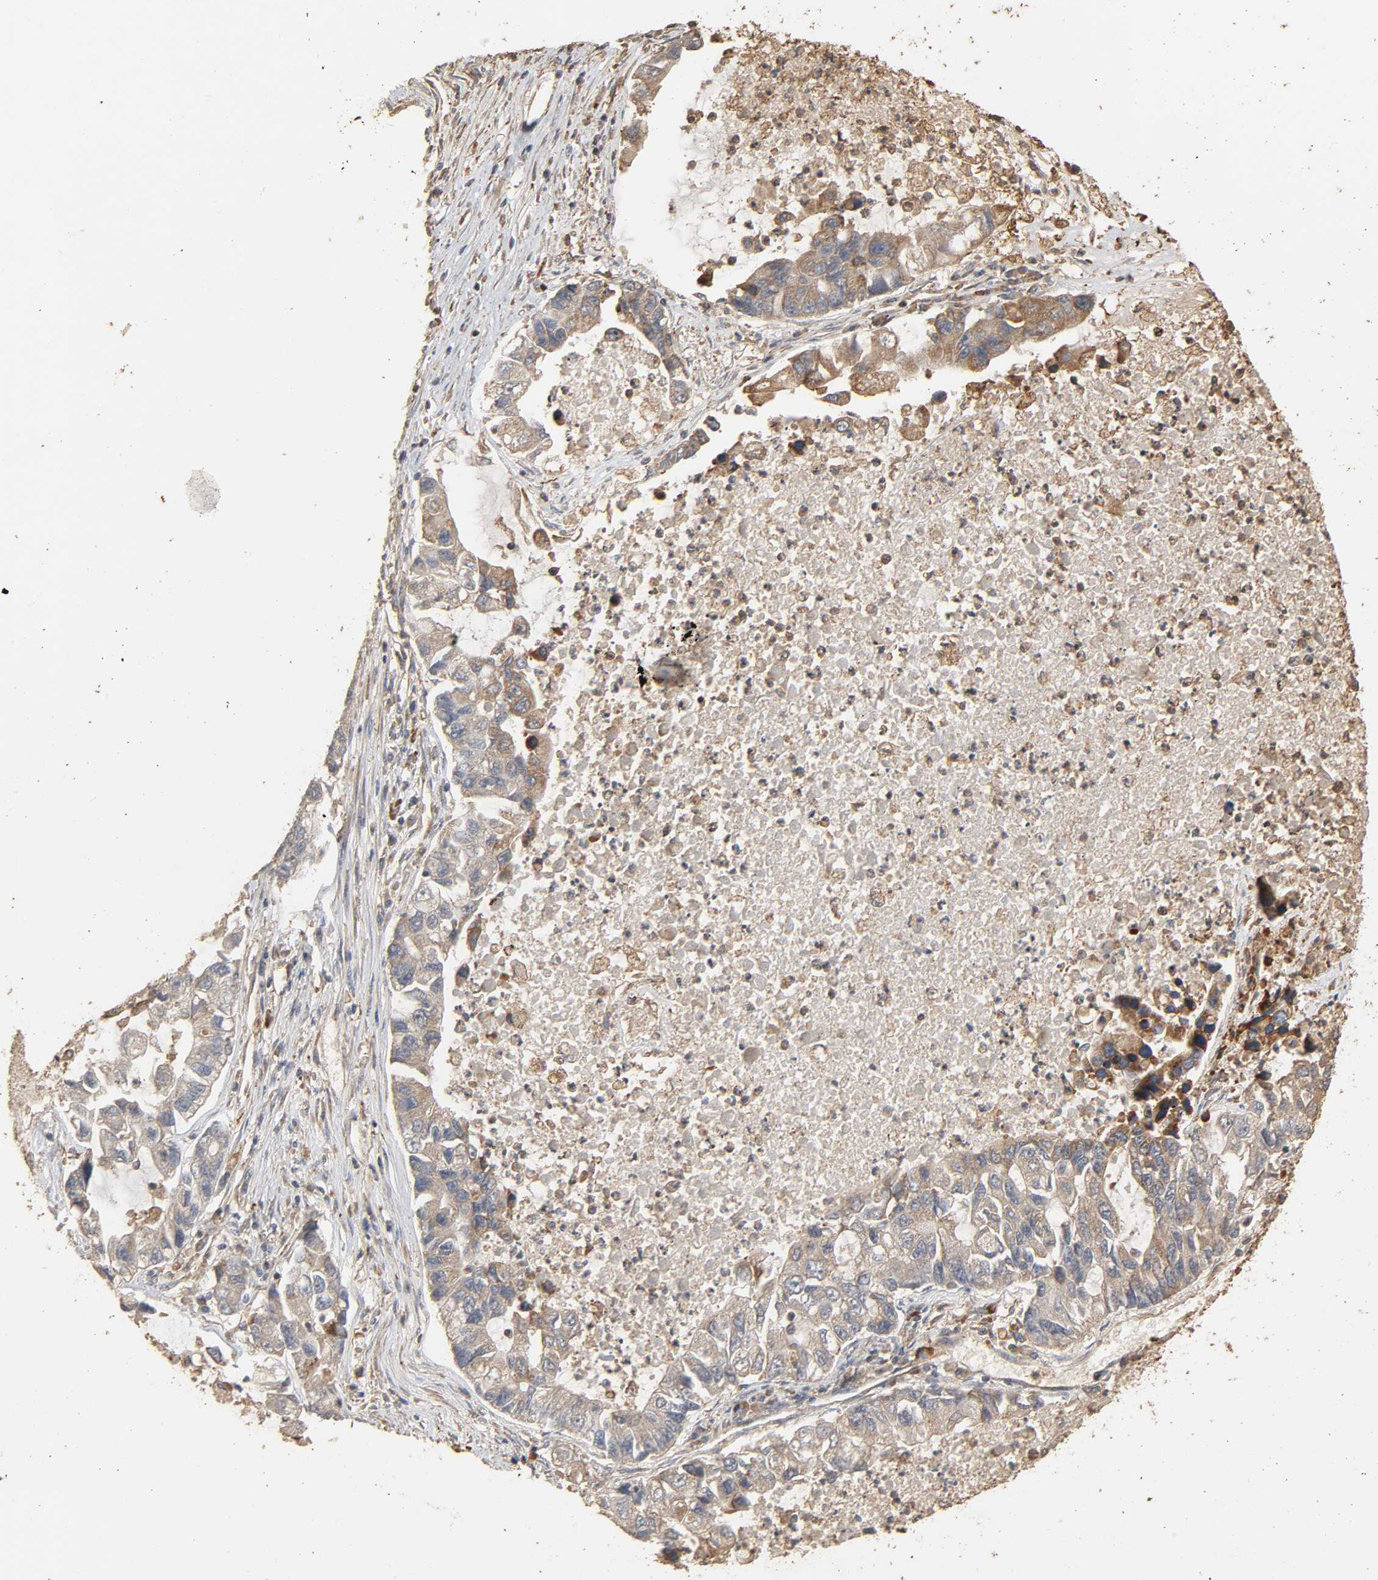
{"staining": {"intensity": "moderate", "quantity": "25%-75%", "location": "cytoplasmic/membranous"}, "tissue": "lung cancer", "cell_type": "Tumor cells", "image_type": "cancer", "snomed": [{"axis": "morphology", "description": "Adenocarcinoma, NOS"}, {"axis": "topography", "description": "Lung"}], "caption": "Lung cancer (adenocarcinoma) was stained to show a protein in brown. There is medium levels of moderate cytoplasmic/membranous staining in approximately 25%-75% of tumor cells.", "gene": "RPS6KA6", "patient": {"sex": "female", "age": 51}}